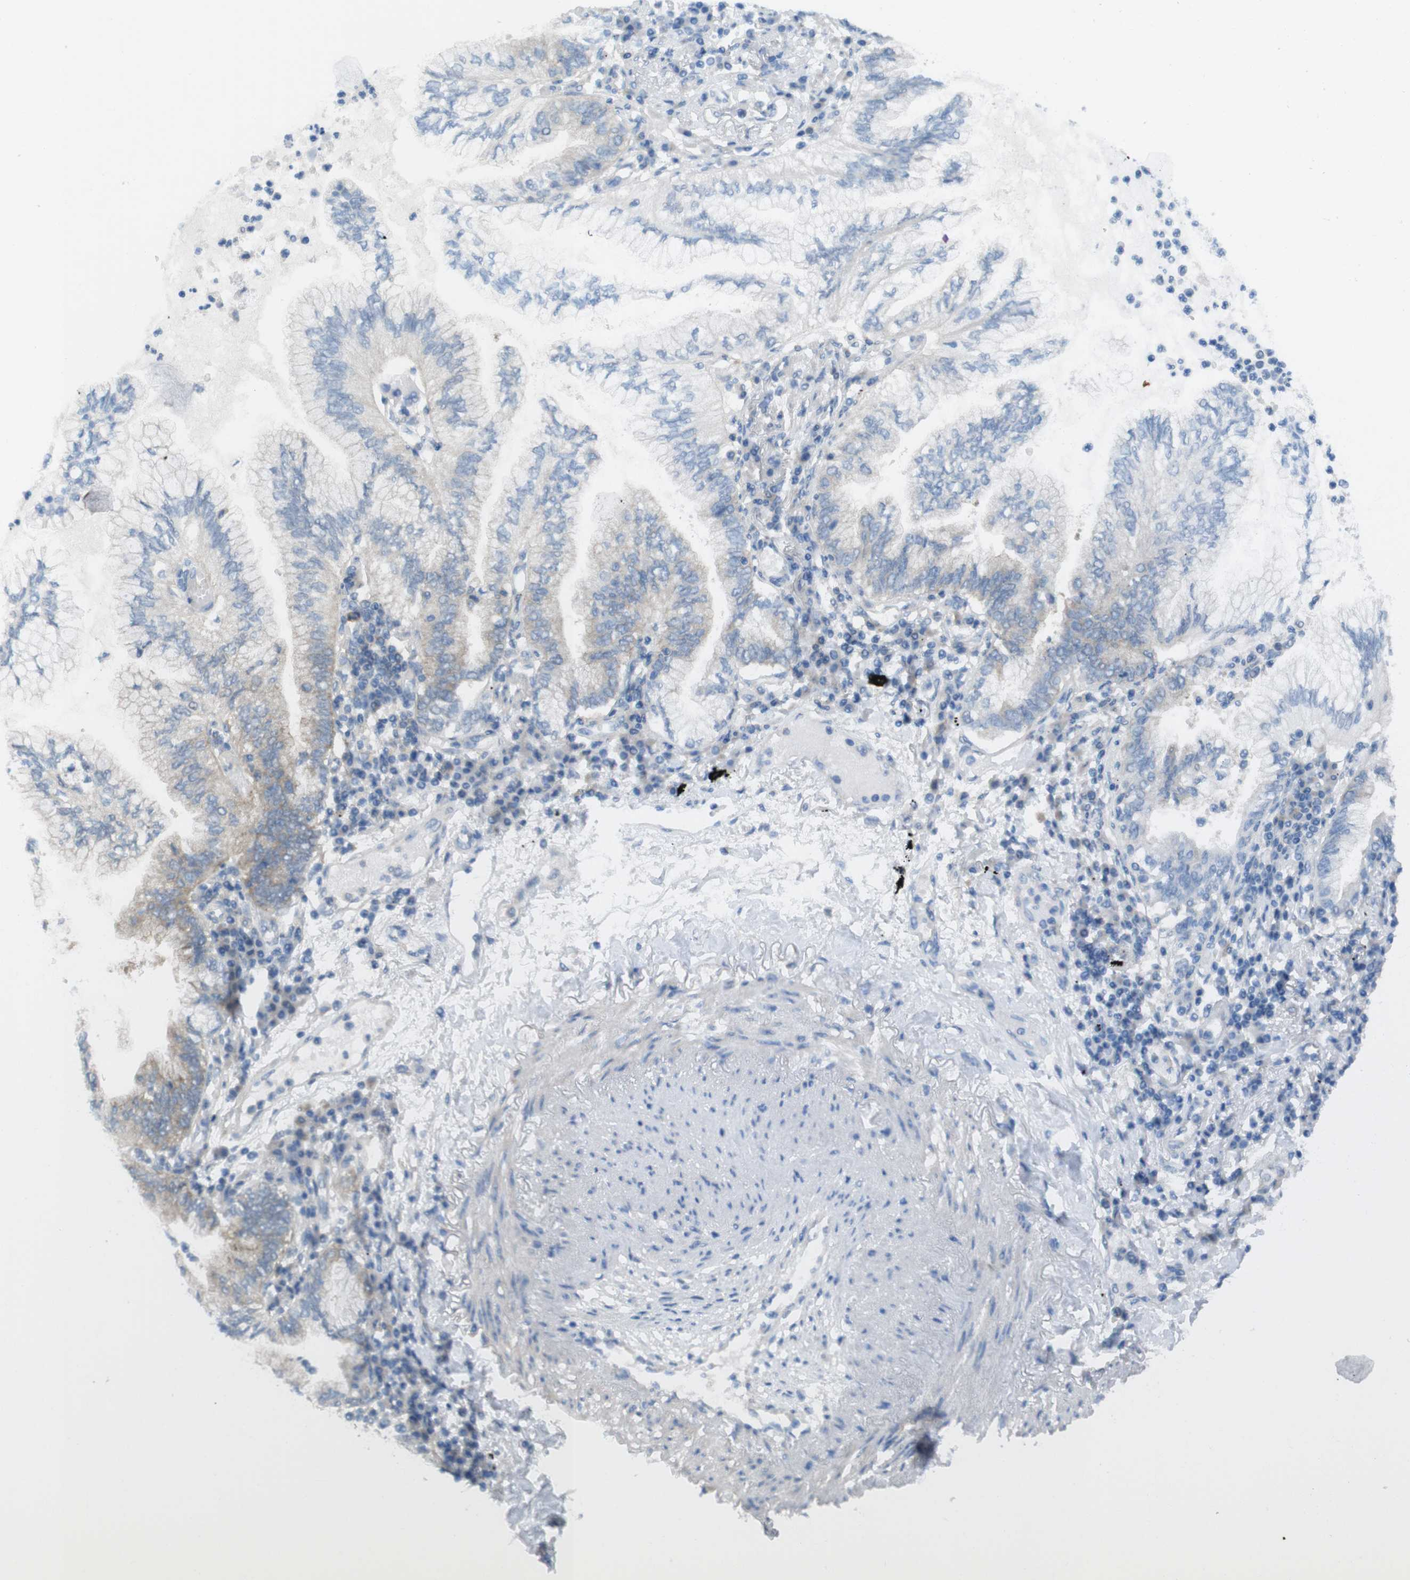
{"staining": {"intensity": "moderate", "quantity": "<25%", "location": "cytoplasmic/membranous"}, "tissue": "lung cancer", "cell_type": "Tumor cells", "image_type": "cancer", "snomed": [{"axis": "morphology", "description": "Normal tissue, NOS"}, {"axis": "morphology", "description": "Adenocarcinoma, NOS"}, {"axis": "topography", "description": "Bronchus"}, {"axis": "topography", "description": "Lung"}], "caption": "Tumor cells exhibit low levels of moderate cytoplasmic/membranous expression in about <25% of cells in adenocarcinoma (lung).", "gene": "MTHFD1", "patient": {"sex": "female", "age": 70}}